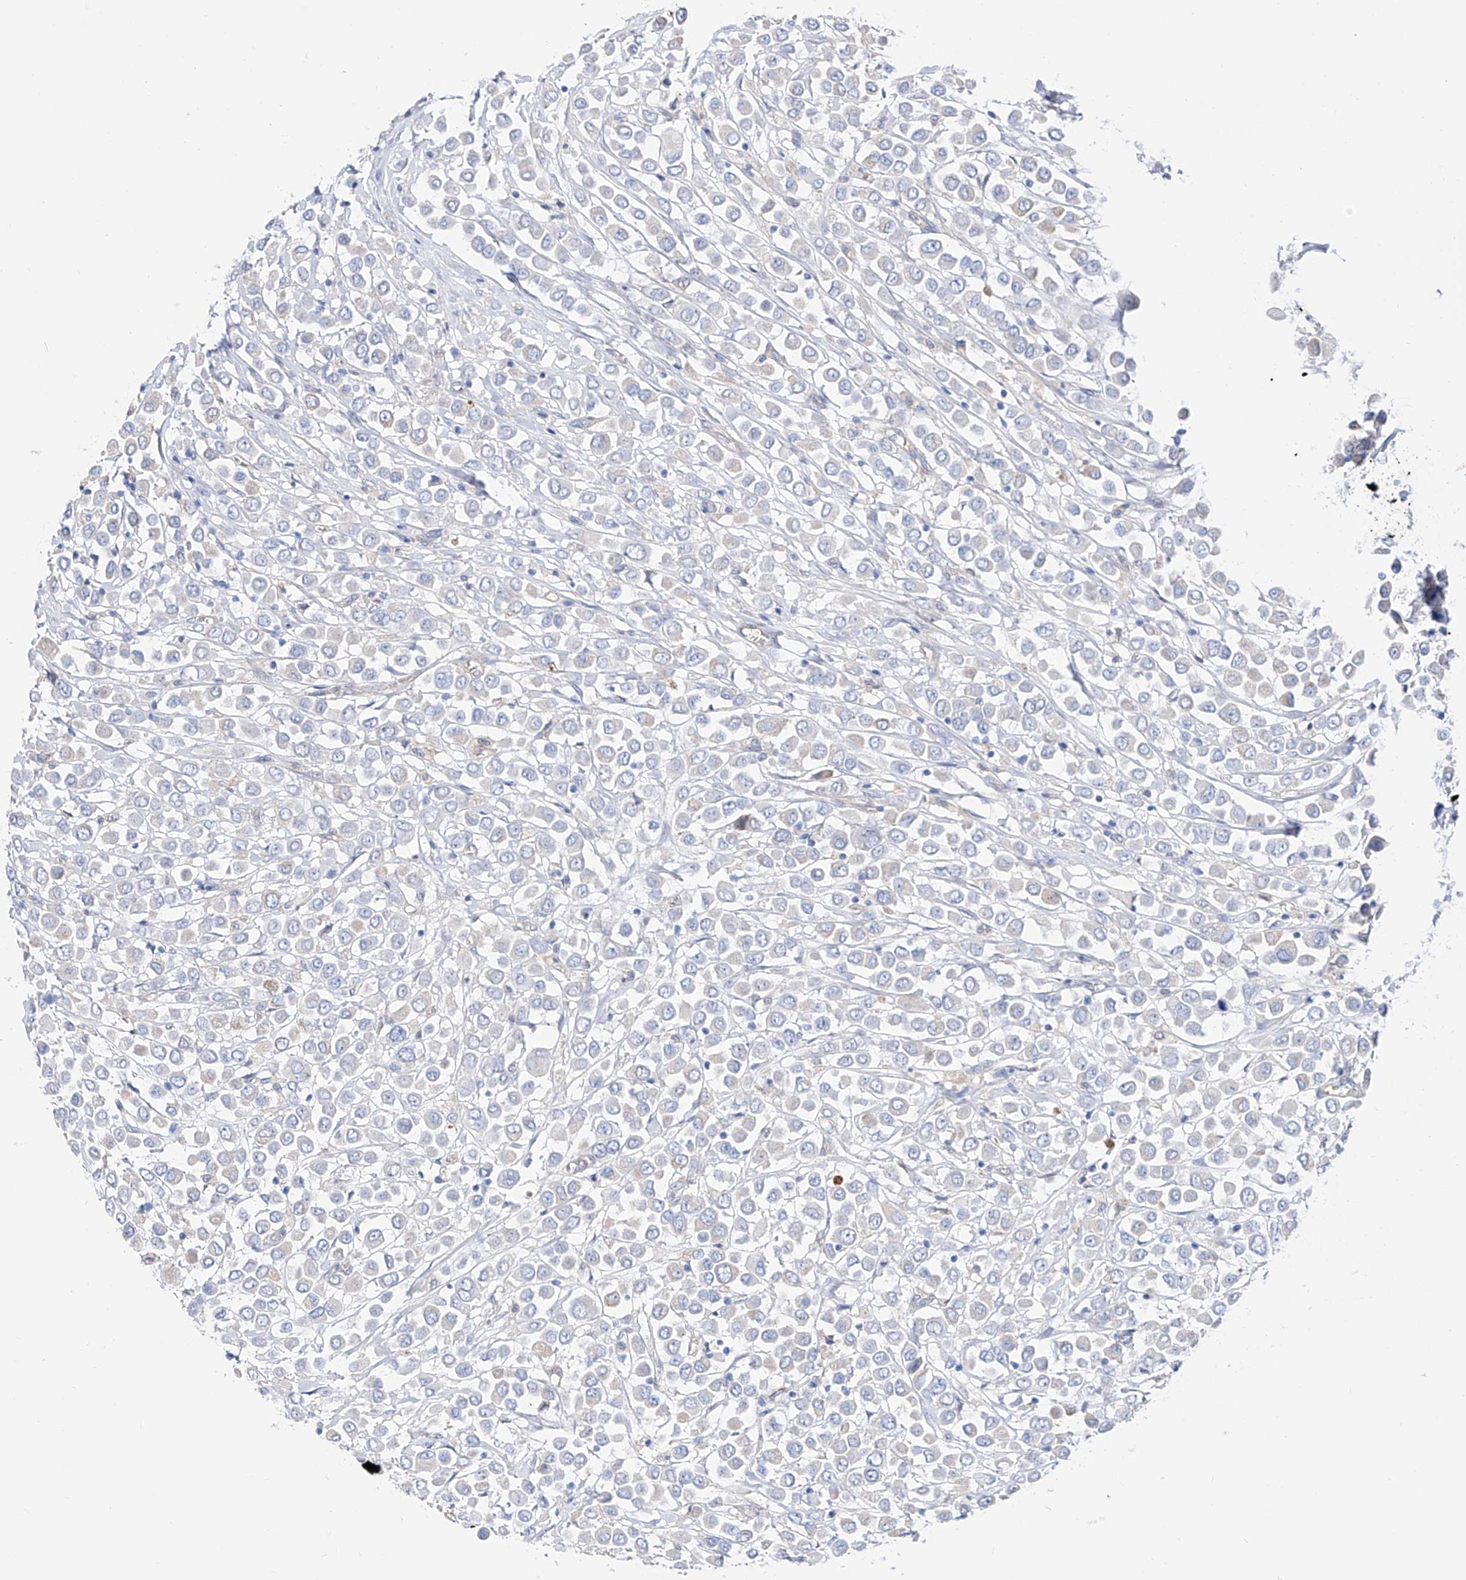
{"staining": {"intensity": "negative", "quantity": "none", "location": "none"}, "tissue": "breast cancer", "cell_type": "Tumor cells", "image_type": "cancer", "snomed": [{"axis": "morphology", "description": "Duct carcinoma"}, {"axis": "topography", "description": "Breast"}], "caption": "Tumor cells are negative for protein expression in human breast cancer. (DAB (3,3'-diaminobenzidine) IHC, high magnification).", "gene": "ZNF653", "patient": {"sex": "female", "age": 61}}